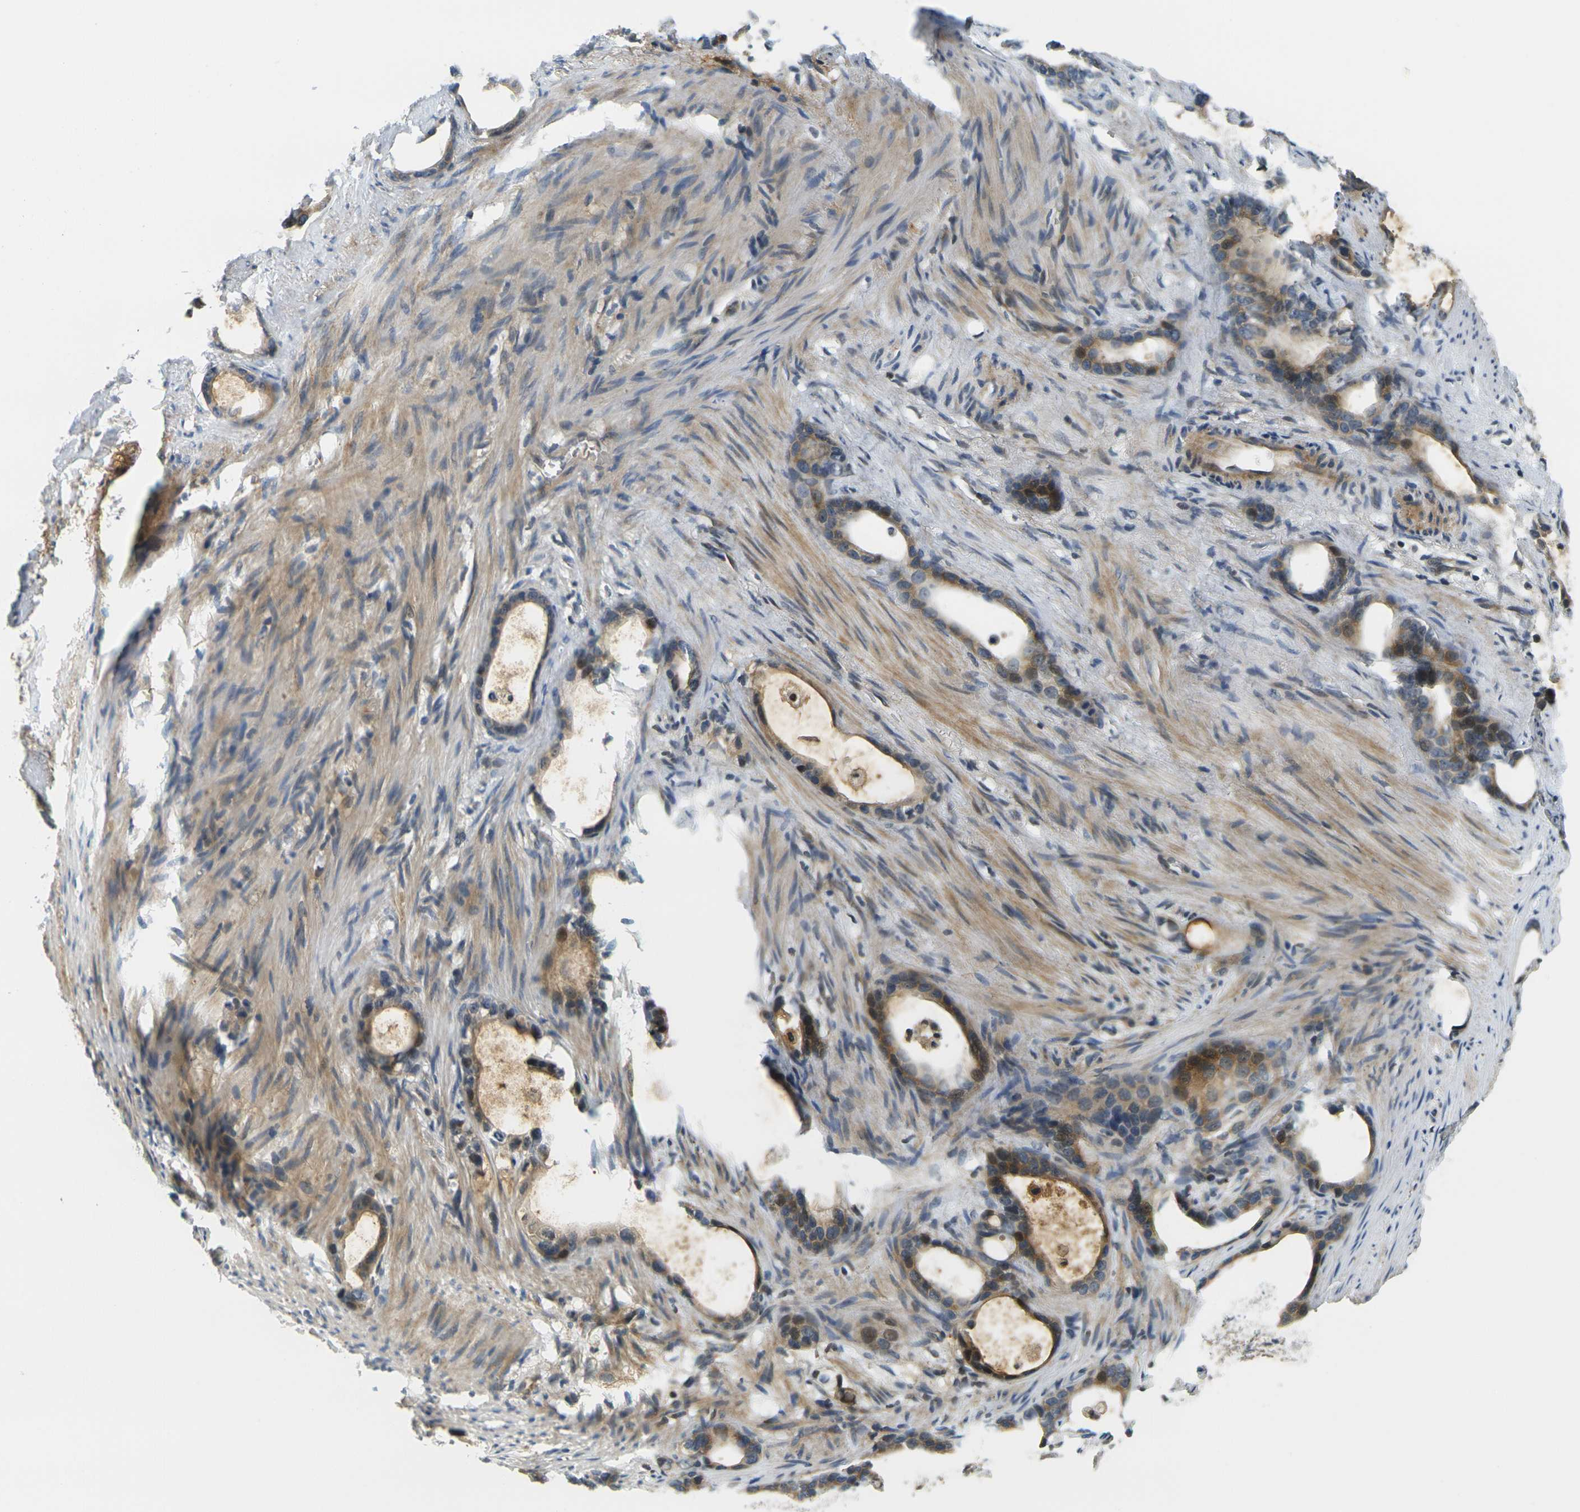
{"staining": {"intensity": "moderate", "quantity": ">75%", "location": "cytoplasmic/membranous,nuclear"}, "tissue": "stomach cancer", "cell_type": "Tumor cells", "image_type": "cancer", "snomed": [{"axis": "morphology", "description": "Adenocarcinoma, NOS"}, {"axis": "topography", "description": "Stomach"}], "caption": "The image demonstrates staining of stomach adenocarcinoma, revealing moderate cytoplasmic/membranous and nuclear protein expression (brown color) within tumor cells. The protein is shown in brown color, while the nuclei are stained blue.", "gene": "KLHL8", "patient": {"sex": "female", "age": 75}}